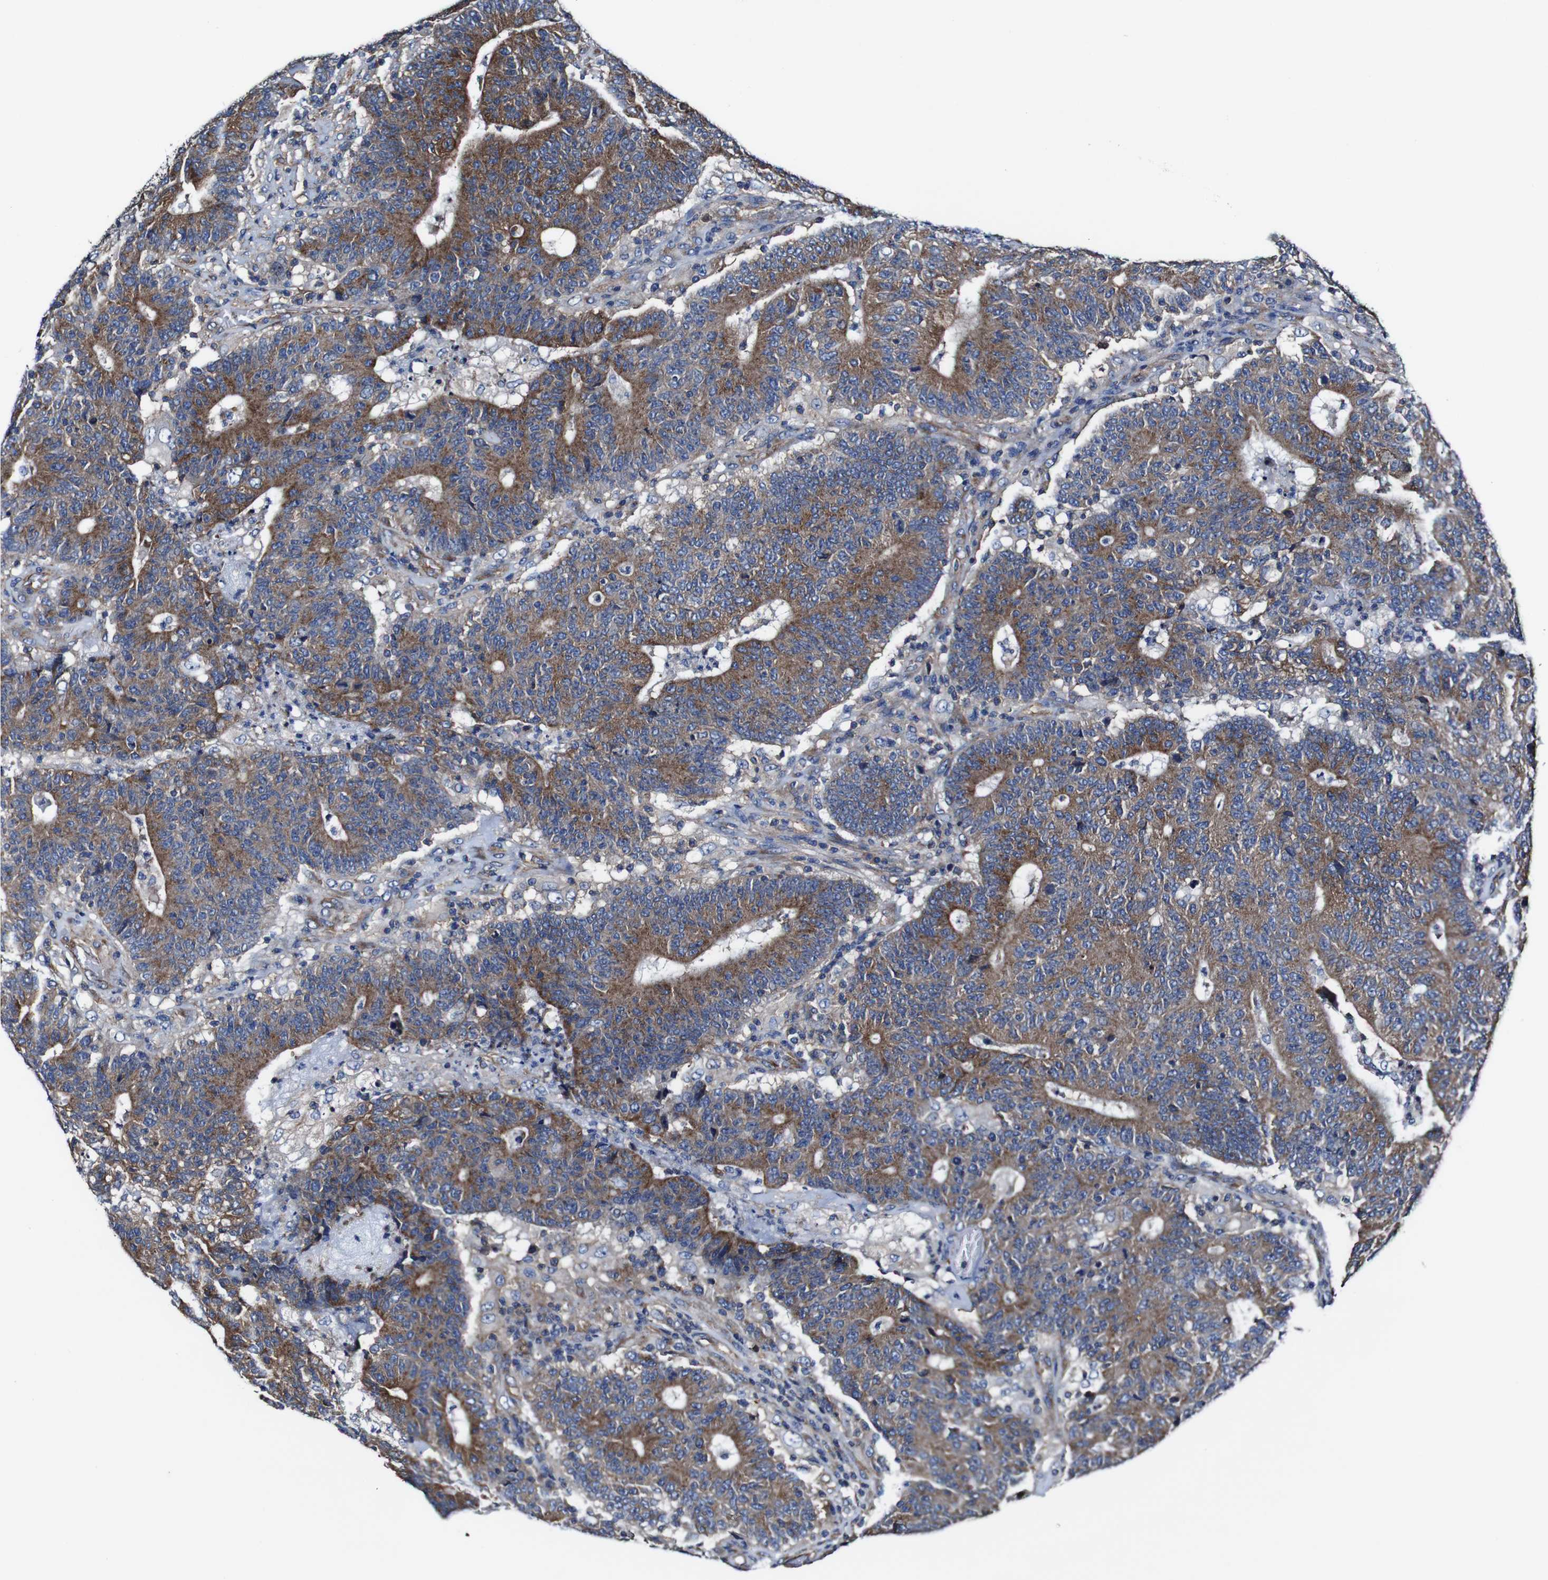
{"staining": {"intensity": "strong", "quantity": ">75%", "location": "cytoplasmic/membranous"}, "tissue": "colorectal cancer", "cell_type": "Tumor cells", "image_type": "cancer", "snomed": [{"axis": "morphology", "description": "Normal tissue, NOS"}, {"axis": "morphology", "description": "Adenocarcinoma, NOS"}, {"axis": "topography", "description": "Colon"}], "caption": "The photomicrograph exhibits a brown stain indicating the presence of a protein in the cytoplasmic/membranous of tumor cells in colorectal cancer.", "gene": "CSF1R", "patient": {"sex": "female", "age": 75}}